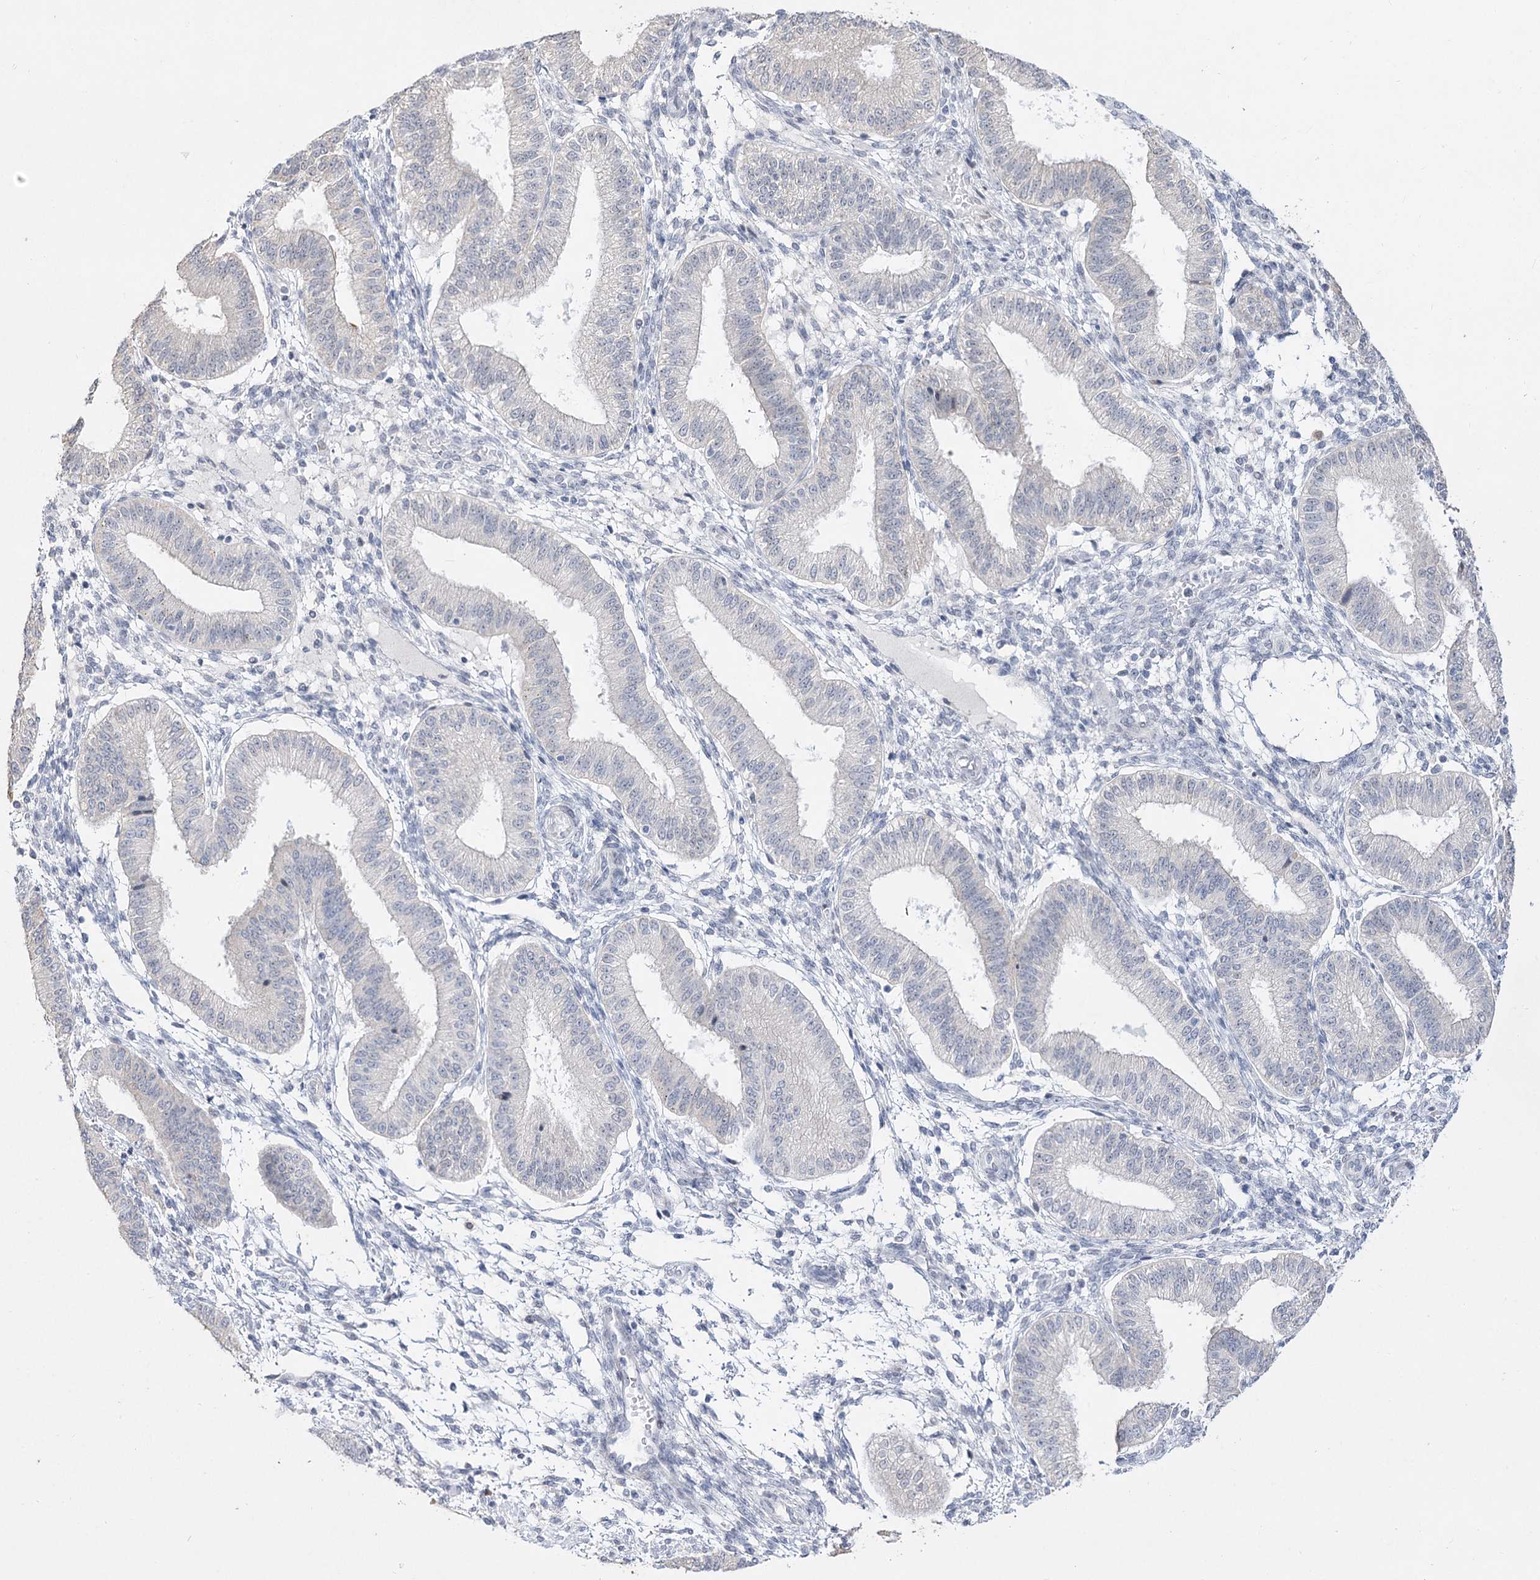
{"staining": {"intensity": "negative", "quantity": "none", "location": "none"}, "tissue": "endometrium", "cell_type": "Cells in endometrial stroma", "image_type": "normal", "snomed": [{"axis": "morphology", "description": "Normal tissue, NOS"}, {"axis": "topography", "description": "Endometrium"}], "caption": "The histopathology image displays no staining of cells in endometrial stroma in unremarkable endometrium.", "gene": "DDX50", "patient": {"sex": "female", "age": 39}}